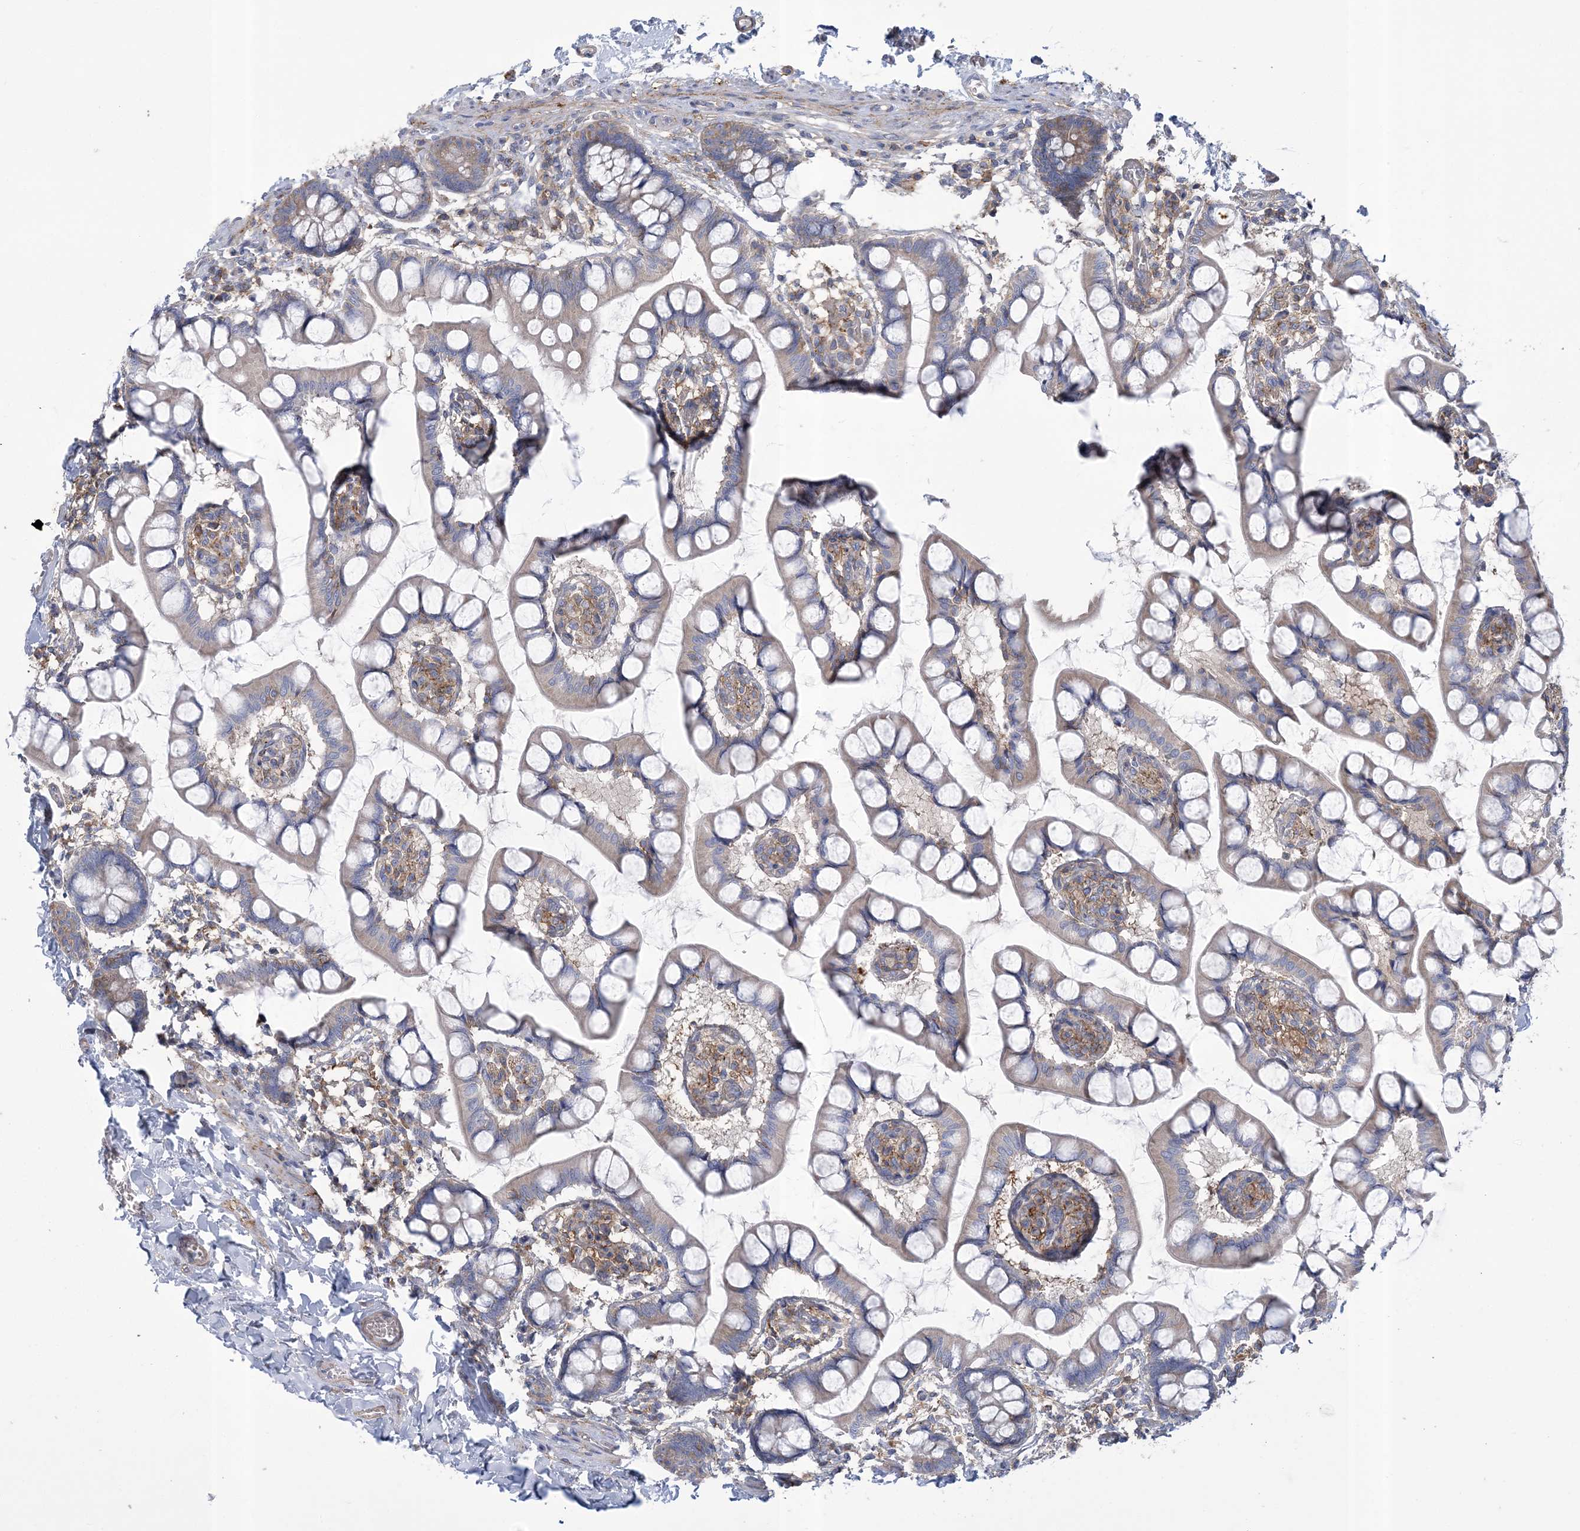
{"staining": {"intensity": "weak", "quantity": "25%-75%", "location": "cytoplasmic/membranous"}, "tissue": "small intestine", "cell_type": "Glandular cells", "image_type": "normal", "snomed": [{"axis": "morphology", "description": "Normal tissue, NOS"}, {"axis": "topography", "description": "Small intestine"}], "caption": "This histopathology image exhibits immunohistochemistry staining of benign human small intestine, with low weak cytoplasmic/membranous positivity in approximately 25%-75% of glandular cells.", "gene": "ARSJ", "patient": {"sex": "male", "age": 52}}